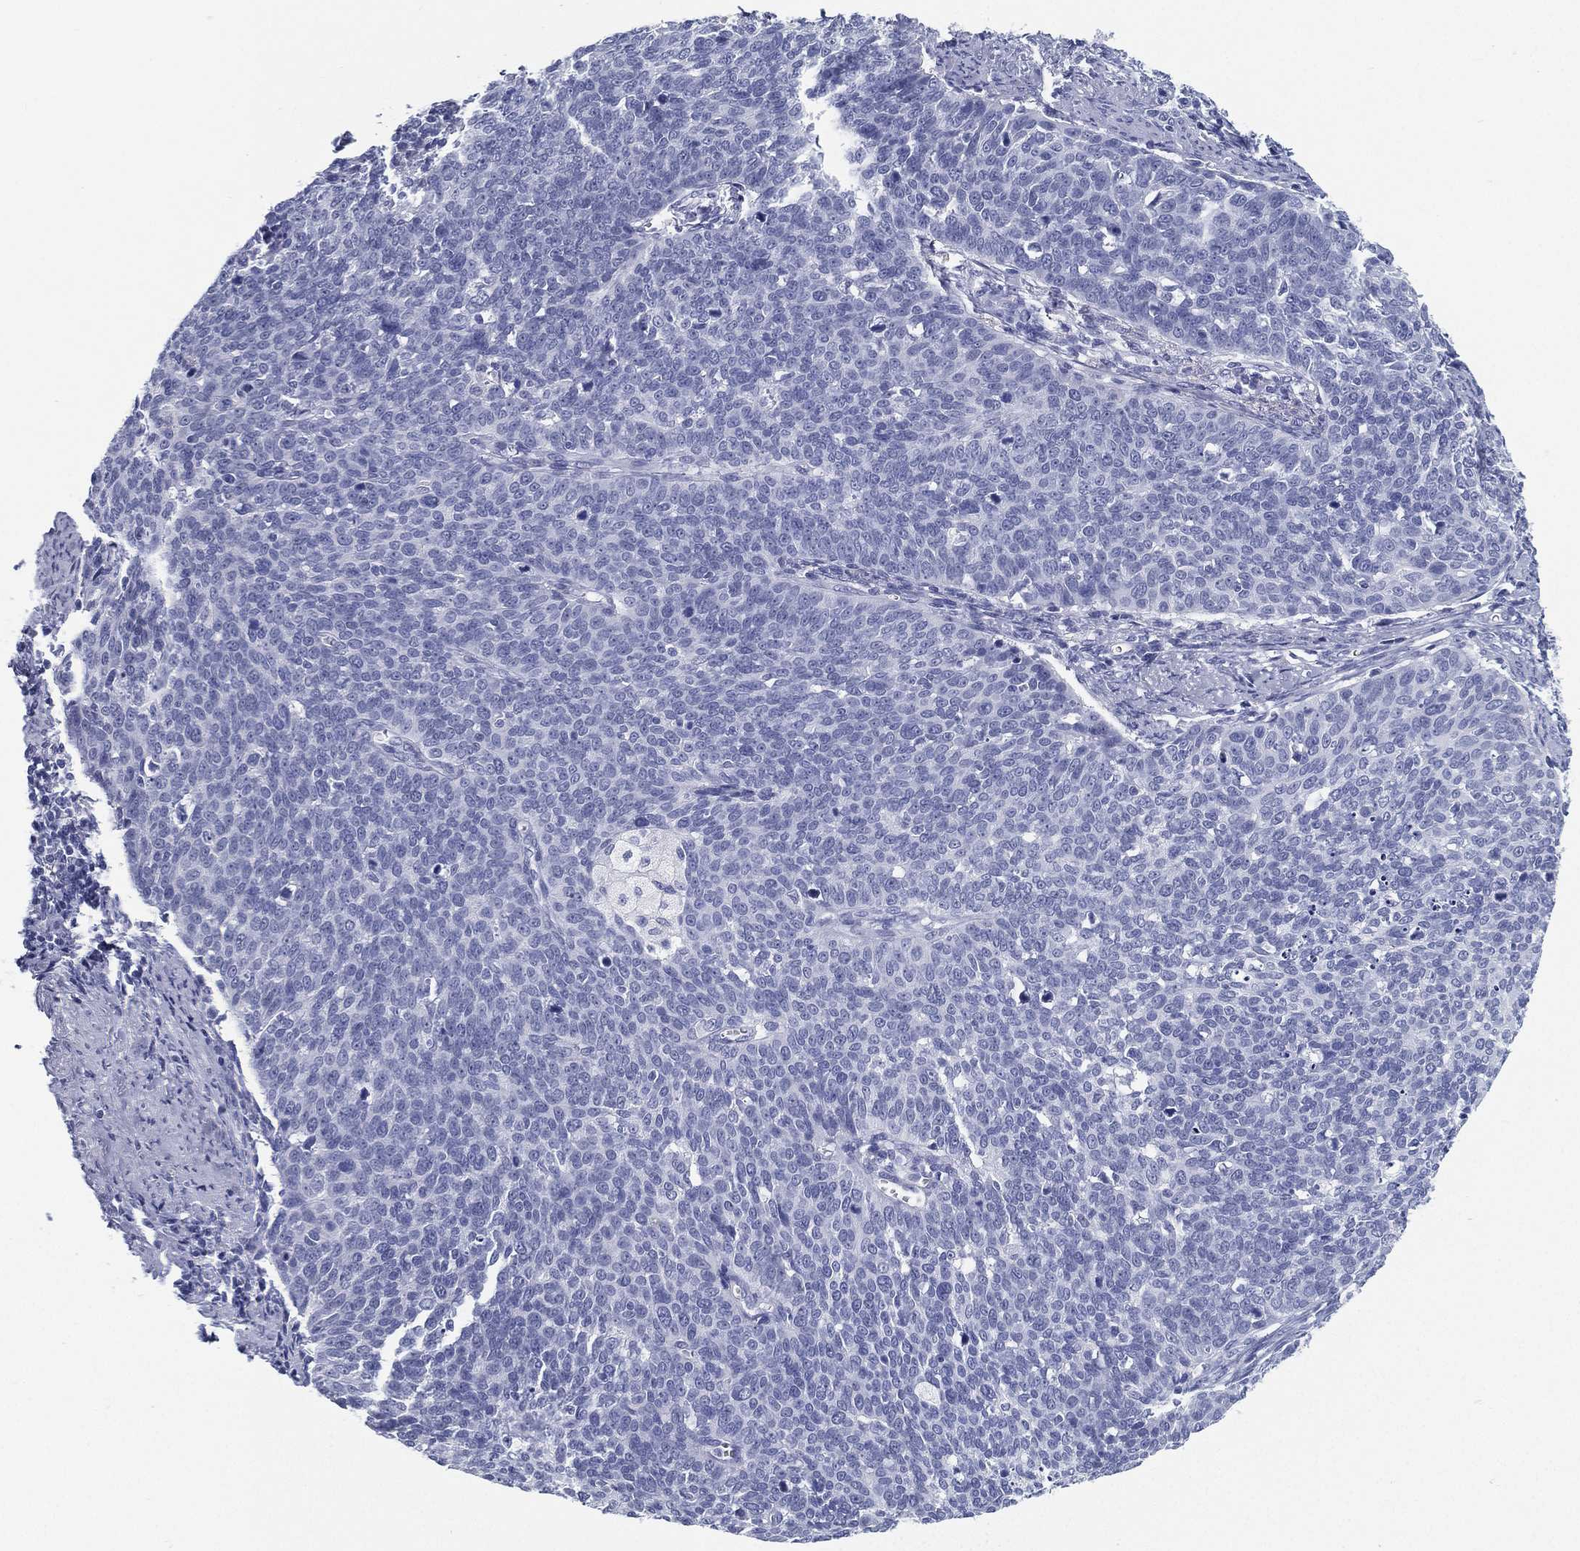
{"staining": {"intensity": "negative", "quantity": "none", "location": "none"}, "tissue": "cervical cancer", "cell_type": "Tumor cells", "image_type": "cancer", "snomed": [{"axis": "morphology", "description": "Normal tissue, NOS"}, {"axis": "morphology", "description": "Squamous cell carcinoma, NOS"}, {"axis": "topography", "description": "Cervix"}], "caption": "The image demonstrates no significant positivity in tumor cells of cervical cancer.", "gene": "ATP1B2", "patient": {"sex": "female", "age": 39}}